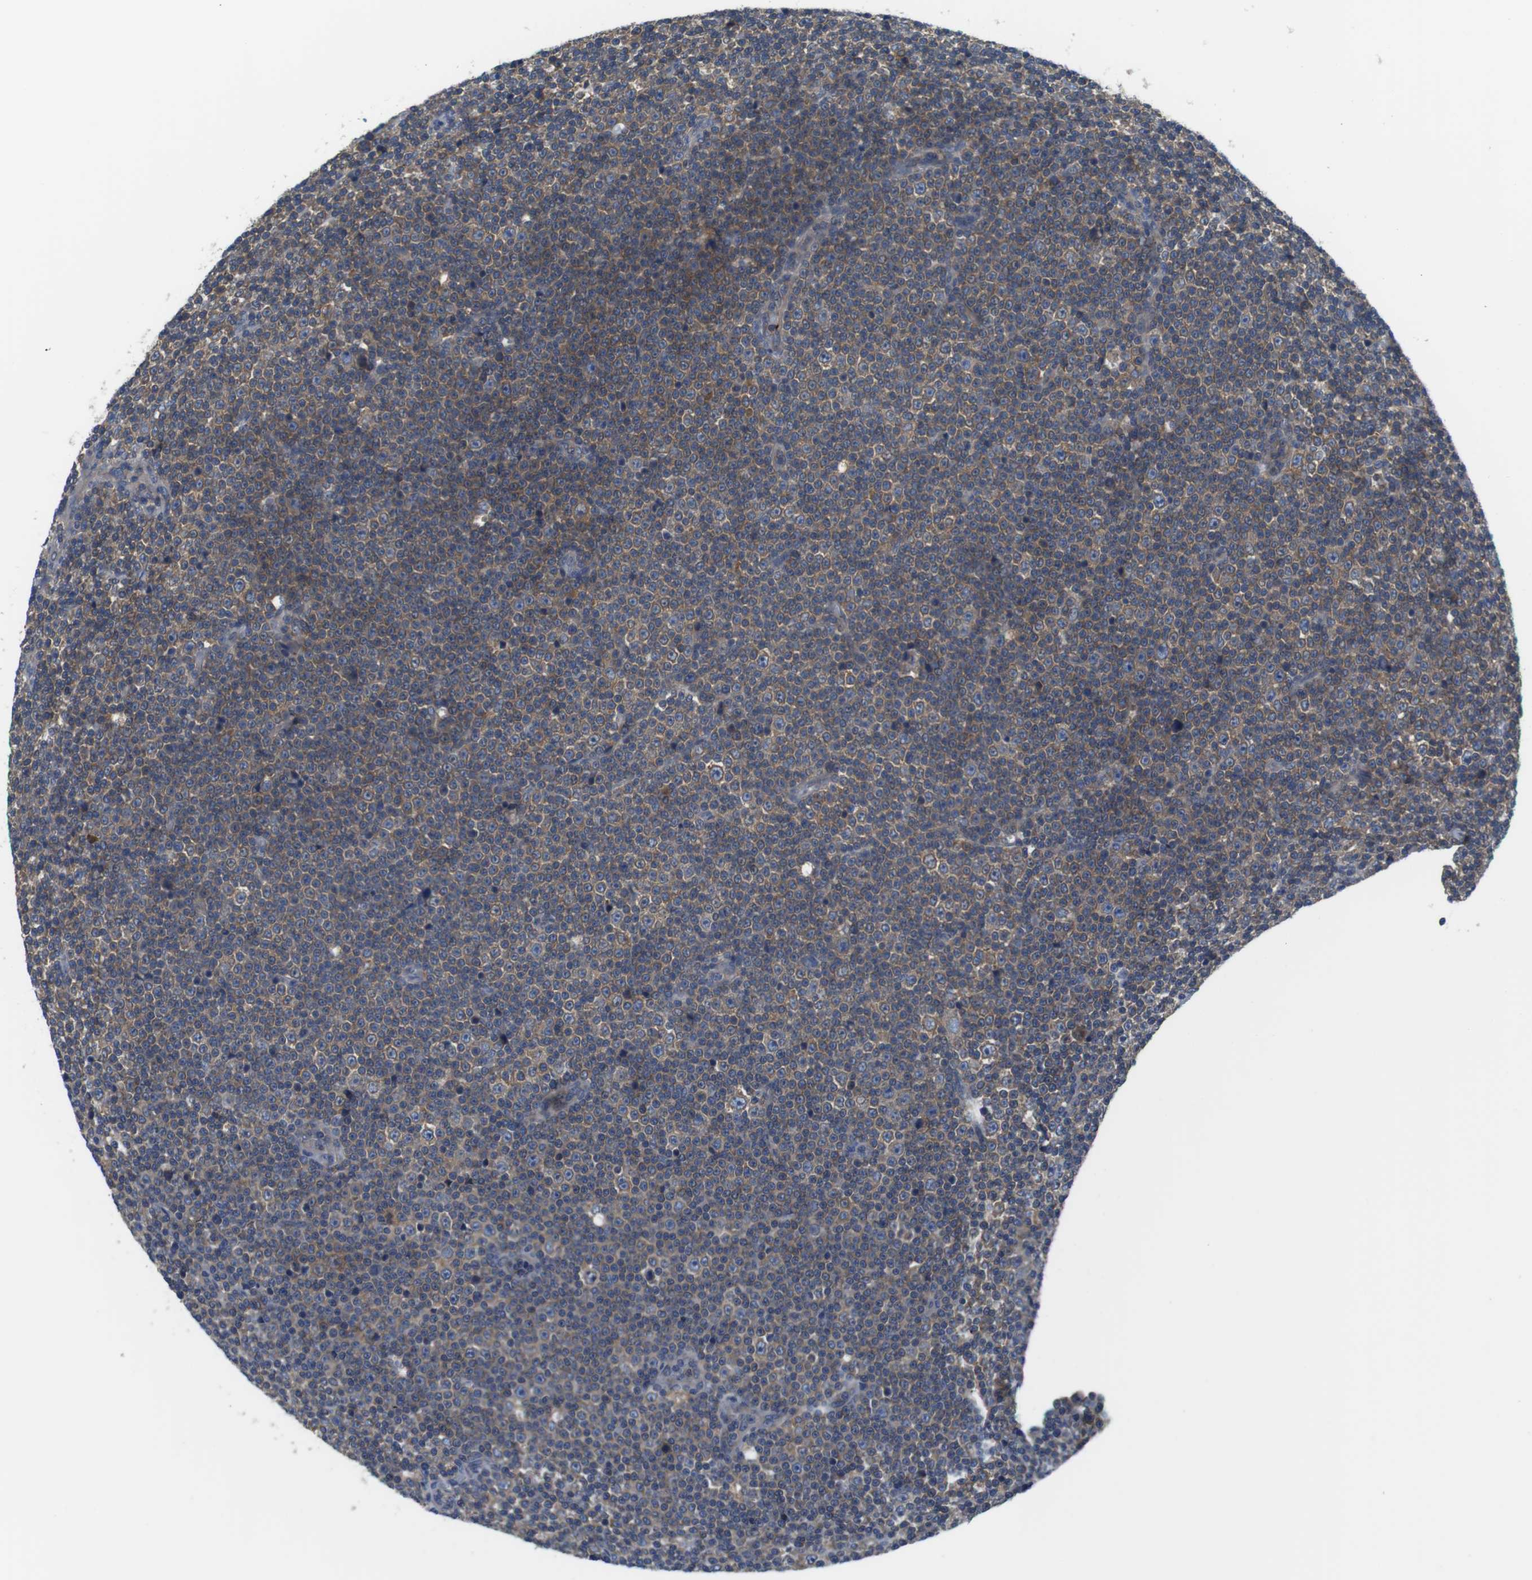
{"staining": {"intensity": "weak", "quantity": ">75%", "location": "cytoplasmic/membranous"}, "tissue": "lymphoma", "cell_type": "Tumor cells", "image_type": "cancer", "snomed": [{"axis": "morphology", "description": "Malignant lymphoma, non-Hodgkin's type, Low grade"}, {"axis": "topography", "description": "Lymph node"}], "caption": "The image exhibits a brown stain indicating the presence of a protein in the cytoplasmic/membranous of tumor cells in low-grade malignant lymphoma, non-Hodgkin's type.", "gene": "HERPUD2", "patient": {"sex": "female", "age": 67}}